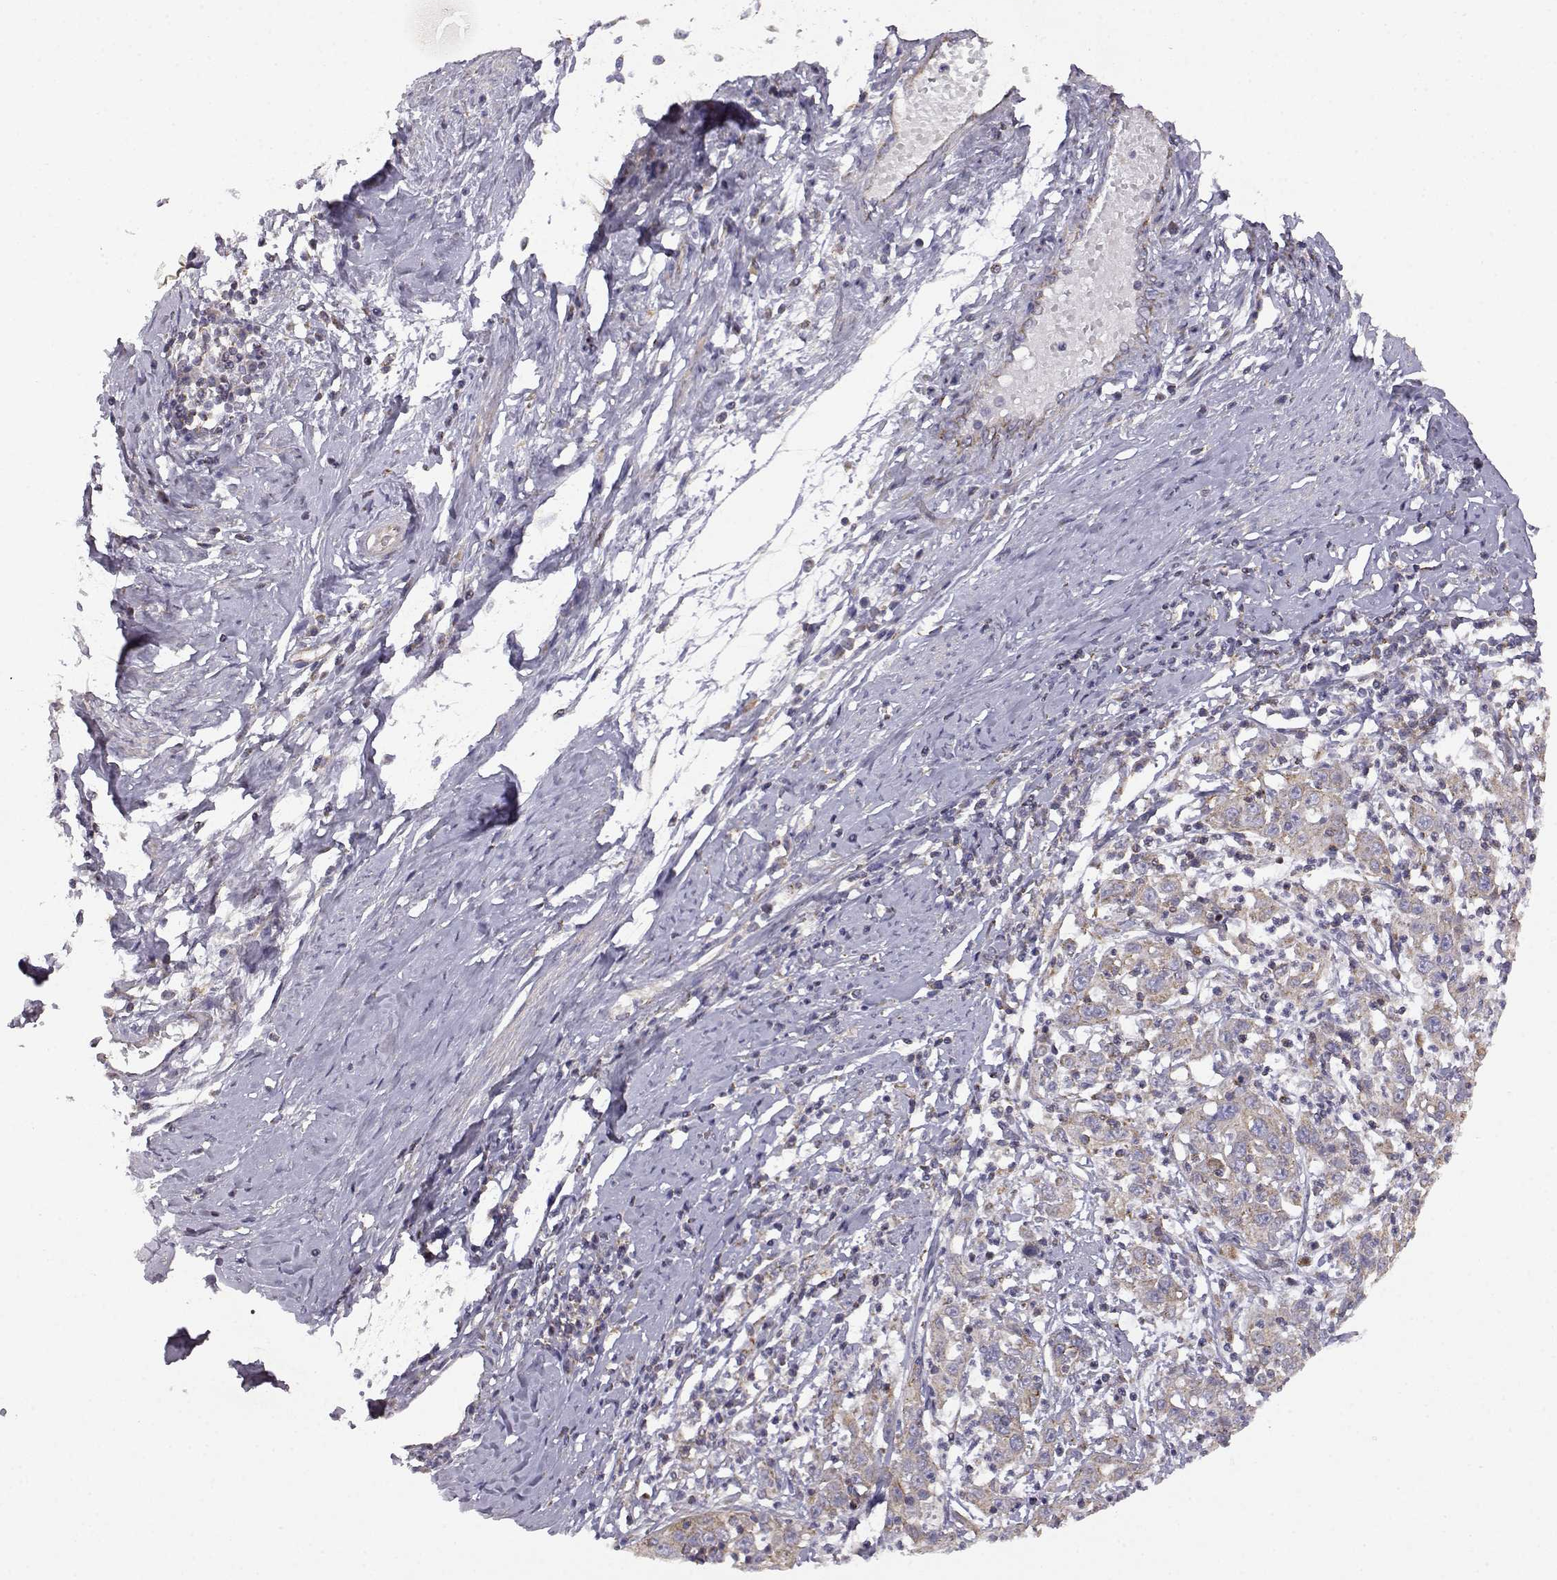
{"staining": {"intensity": "weak", "quantity": "25%-75%", "location": "cytoplasmic/membranous"}, "tissue": "cervical cancer", "cell_type": "Tumor cells", "image_type": "cancer", "snomed": [{"axis": "morphology", "description": "Squamous cell carcinoma, NOS"}, {"axis": "topography", "description": "Cervix"}], "caption": "A low amount of weak cytoplasmic/membranous positivity is present in about 25%-75% of tumor cells in cervical cancer tissue. The protein of interest is shown in brown color, while the nuclei are stained blue.", "gene": "DDC", "patient": {"sex": "female", "age": 46}}